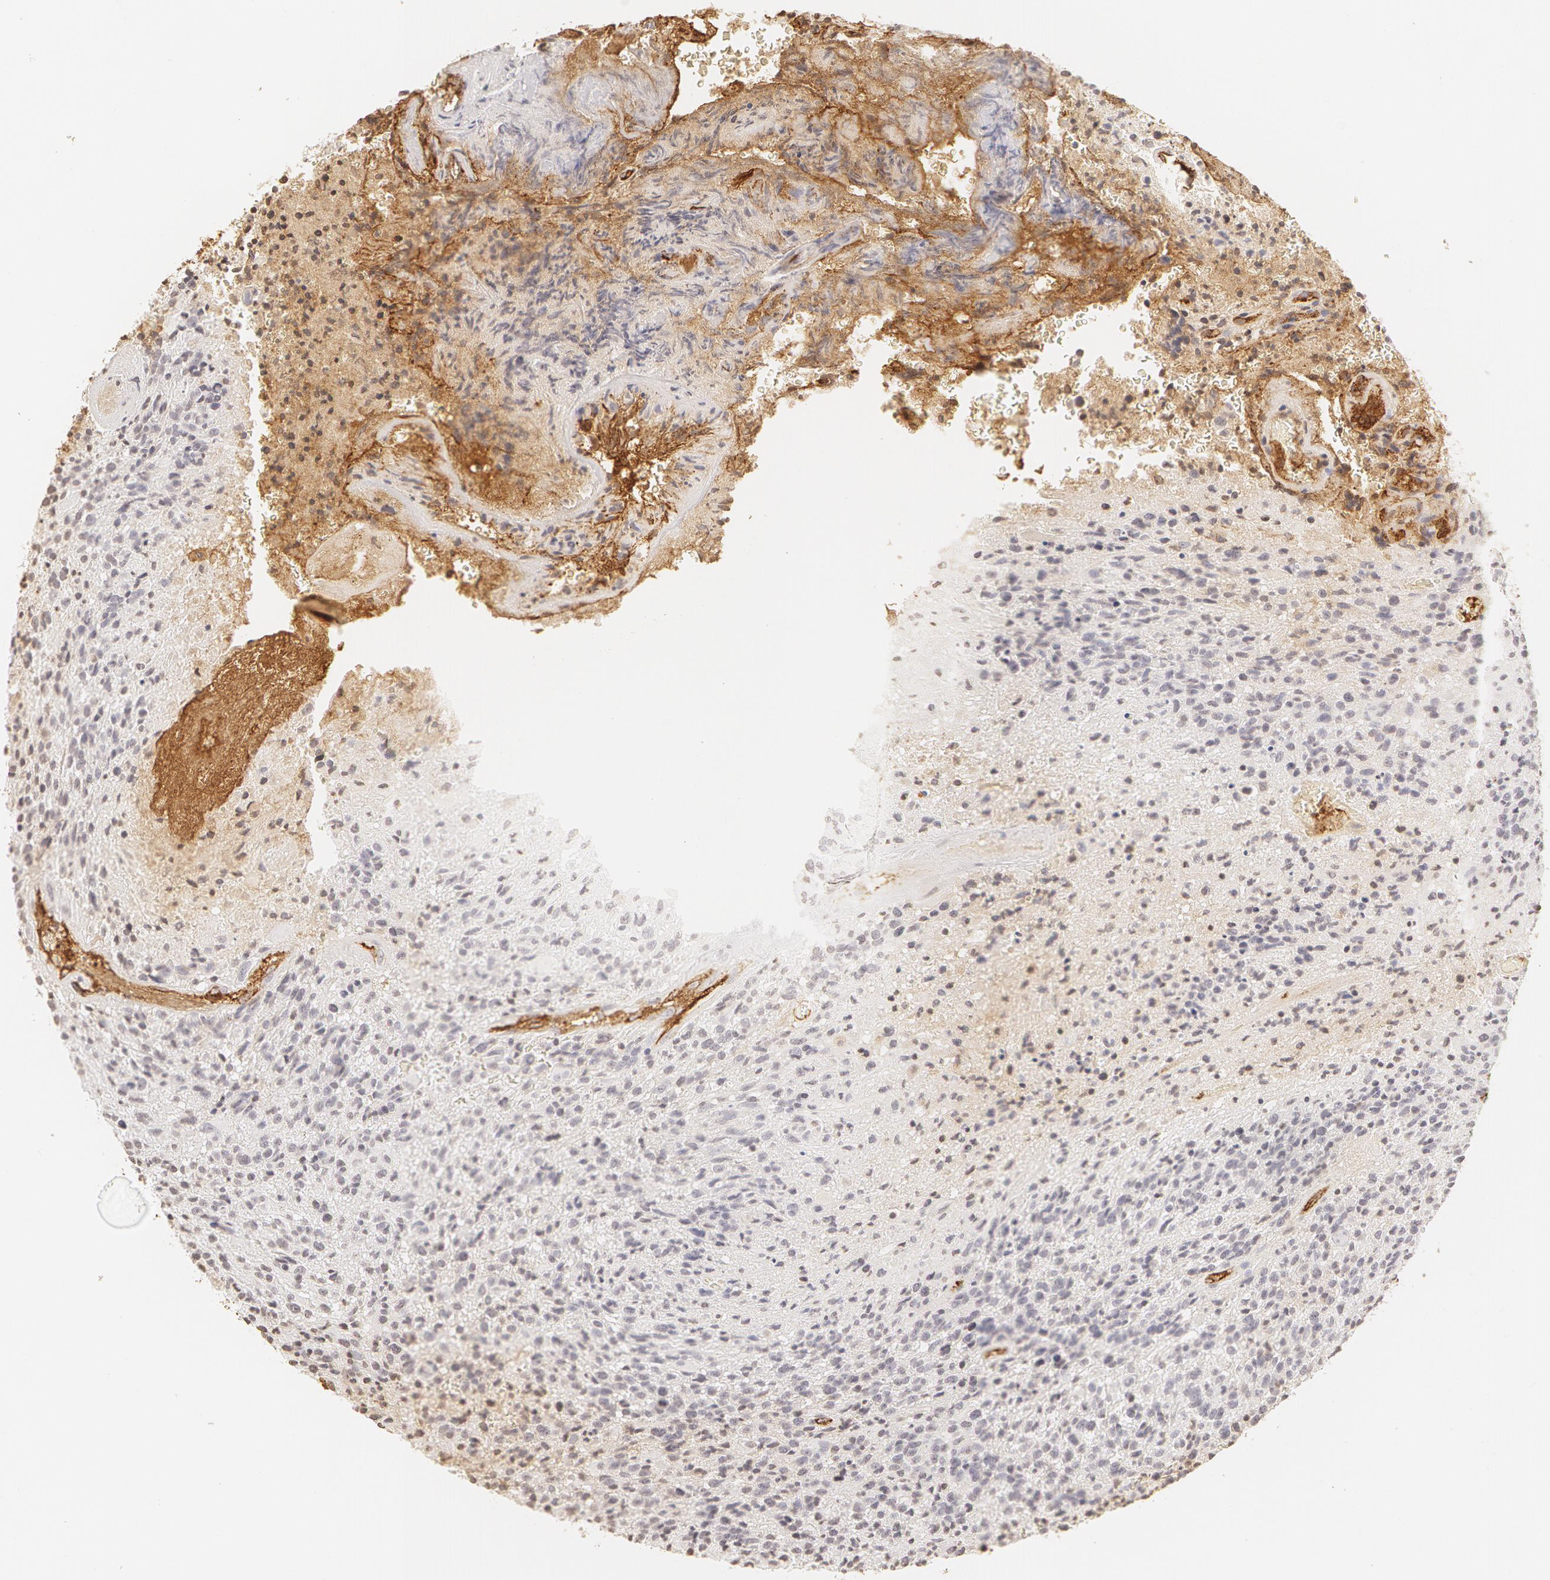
{"staining": {"intensity": "negative", "quantity": "none", "location": "none"}, "tissue": "glioma", "cell_type": "Tumor cells", "image_type": "cancer", "snomed": [{"axis": "morphology", "description": "Glioma, malignant, High grade"}, {"axis": "topography", "description": "Brain"}], "caption": "The histopathology image reveals no staining of tumor cells in high-grade glioma (malignant). Nuclei are stained in blue.", "gene": "VWF", "patient": {"sex": "male", "age": 36}}